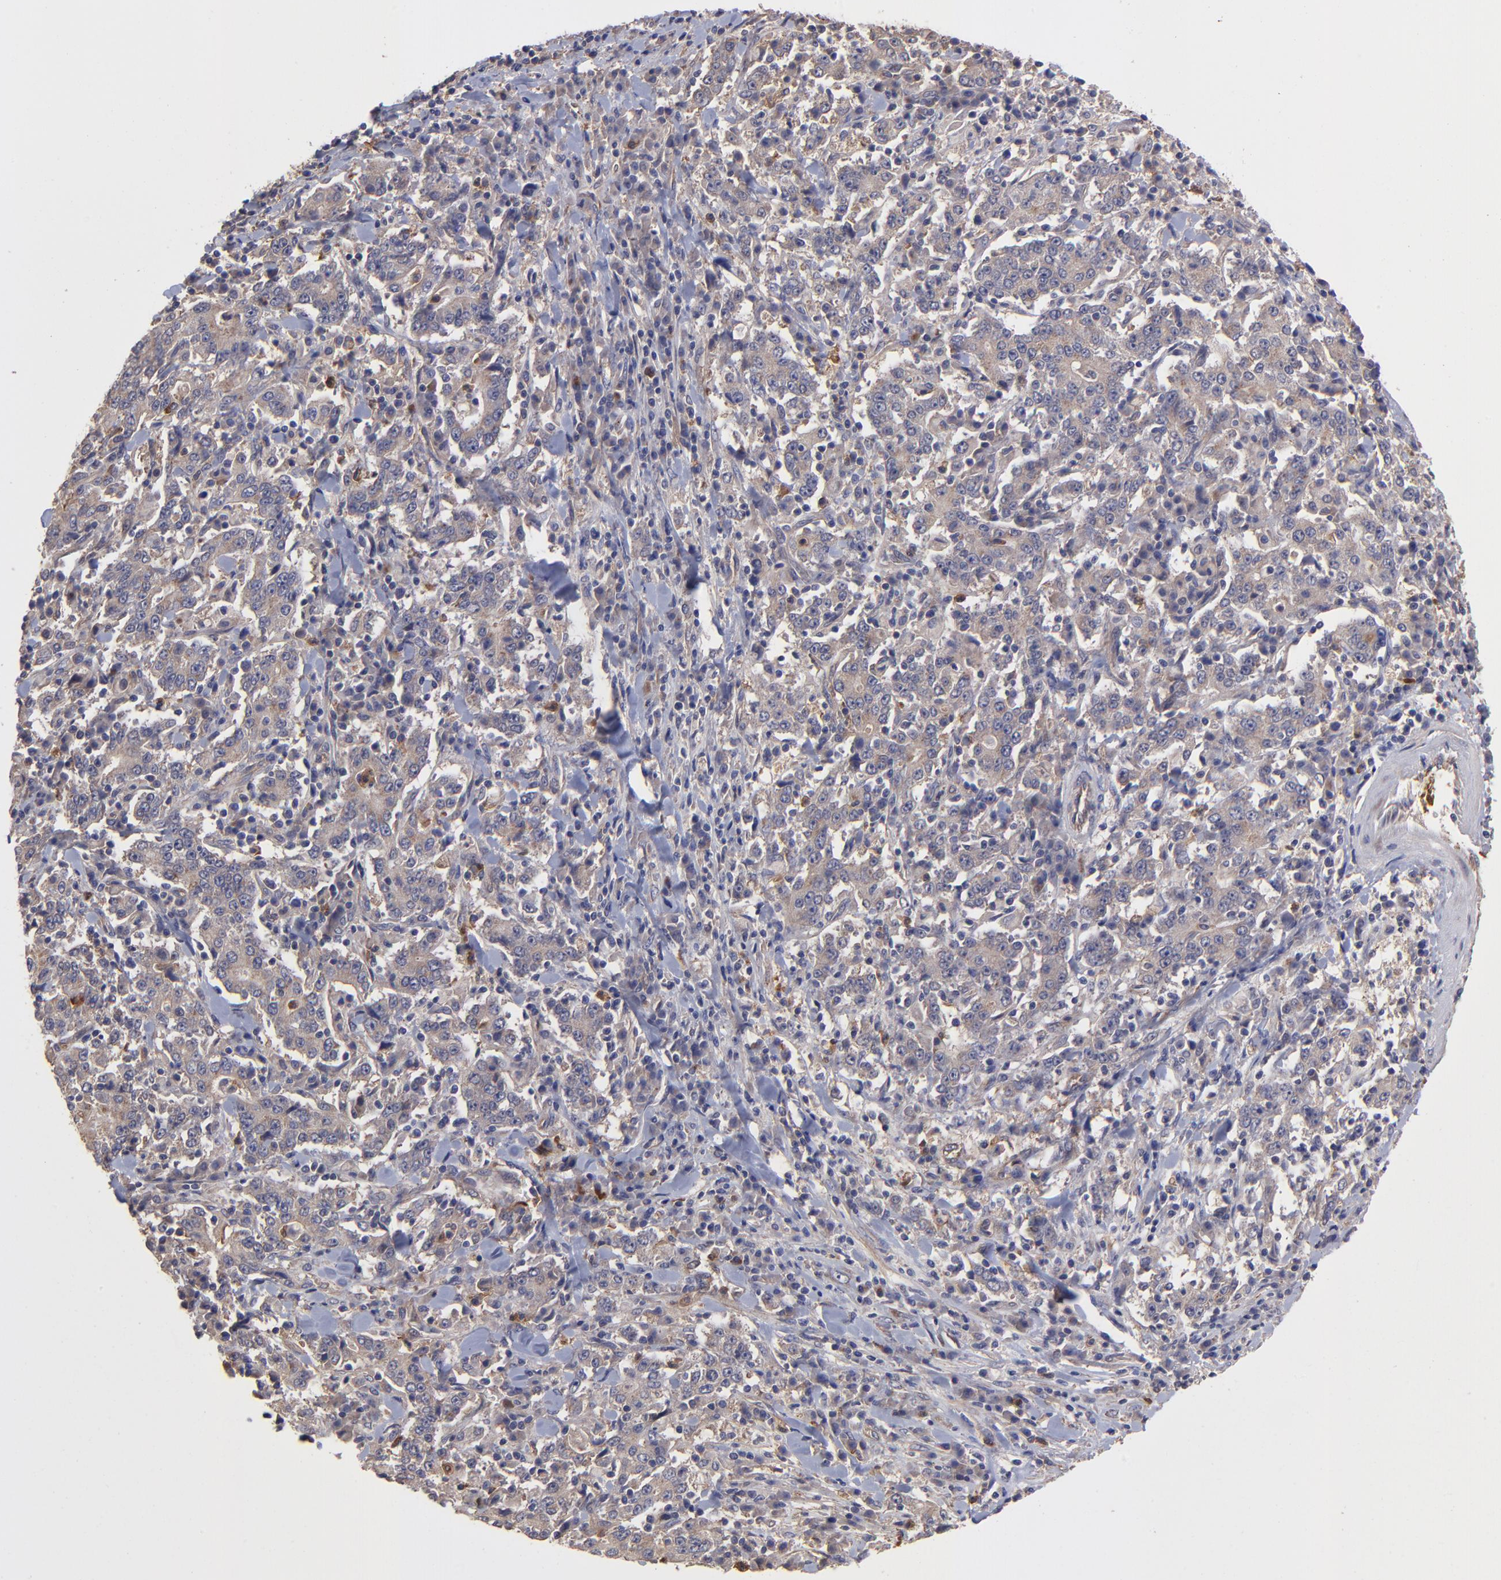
{"staining": {"intensity": "weak", "quantity": "25%-75%", "location": "cytoplasmic/membranous"}, "tissue": "stomach cancer", "cell_type": "Tumor cells", "image_type": "cancer", "snomed": [{"axis": "morphology", "description": "Normal tissue, NOS"}, {"axis": "morphology", "description": "Adenocarcinoma, NOS"}, {"axis": "topography", "description": "Stomach, upper"}, {"axis": "topography", "description": "Stomach"}], "caption": "High-magnification brightfield microscopy of stomach cancer (adenocarcinoma) stained with DAB (brown) and counterstained with hematoxylin (blue). tumor cells exhibit weak cytoplasmic/membranous positivity is appreciated in about25%-75% of cells.", "gene": "ASB7", "patient": {"sex": "male", "age": 59}}